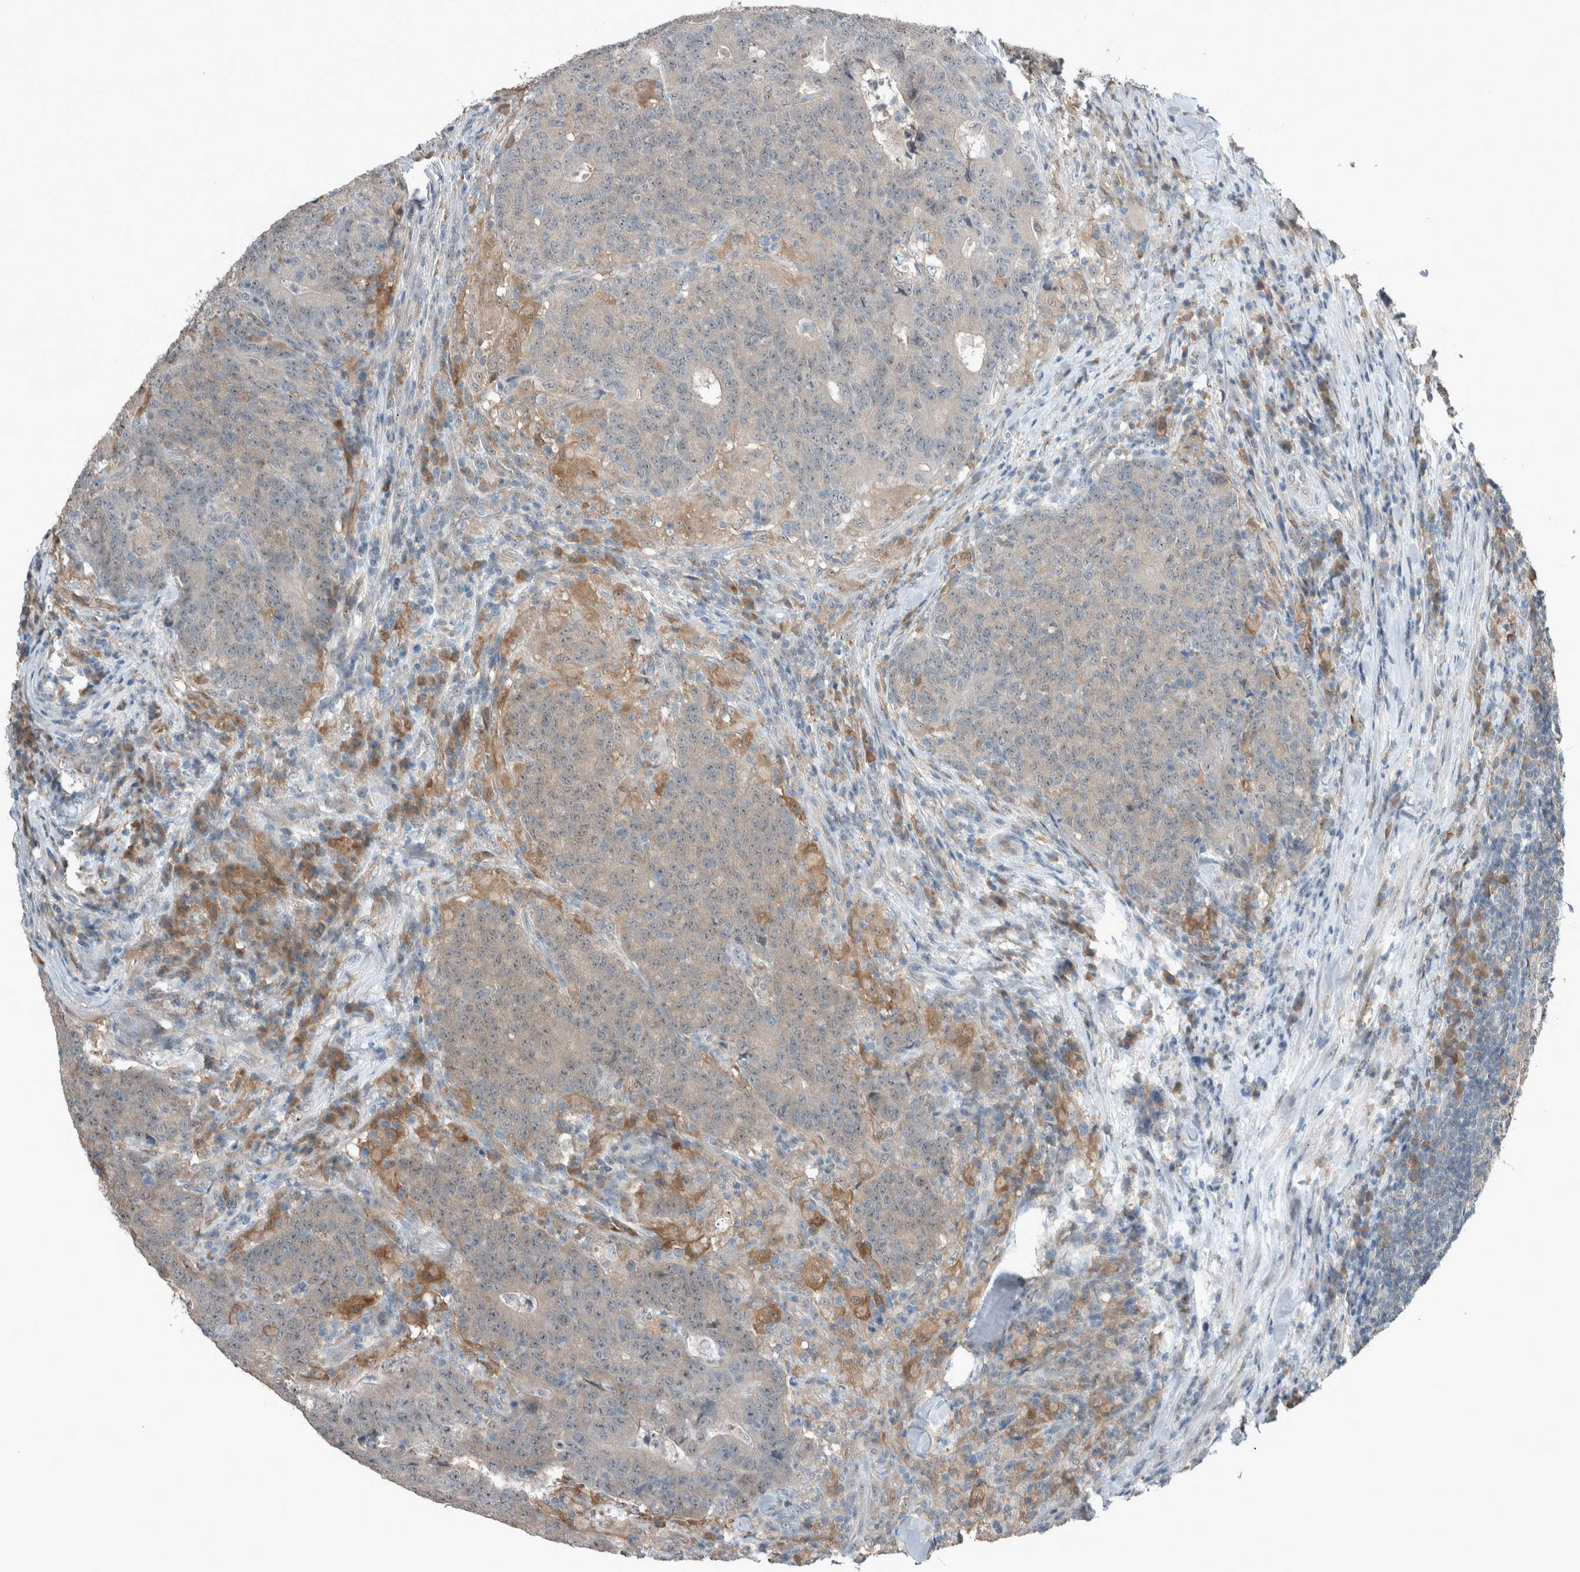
{"staining": {"intensity": "negative", "quantity": "none", "location": "none"}, "tissue": "colorectal cancer", "cell_type": "Tumor cells", "image_type": "cancer", "snomed": [{"axis": "morphology", "description": "Normal tissue, NOS"}, {"axis": "morphology", "description": "Adenocarcinoma, NOS"}, {"axis": "topography", "description": "Colon"}], "caption": "The histopathology image shows no staining of tumor cells in colorectal adenocarcinoma. (DAB (3,3'-diaminobenzidine) immunohistochemistry (IHC) with hematoxylin counter stain).", "gene": "RALGDS", "patient": {"sex": "female", "age": 75}}